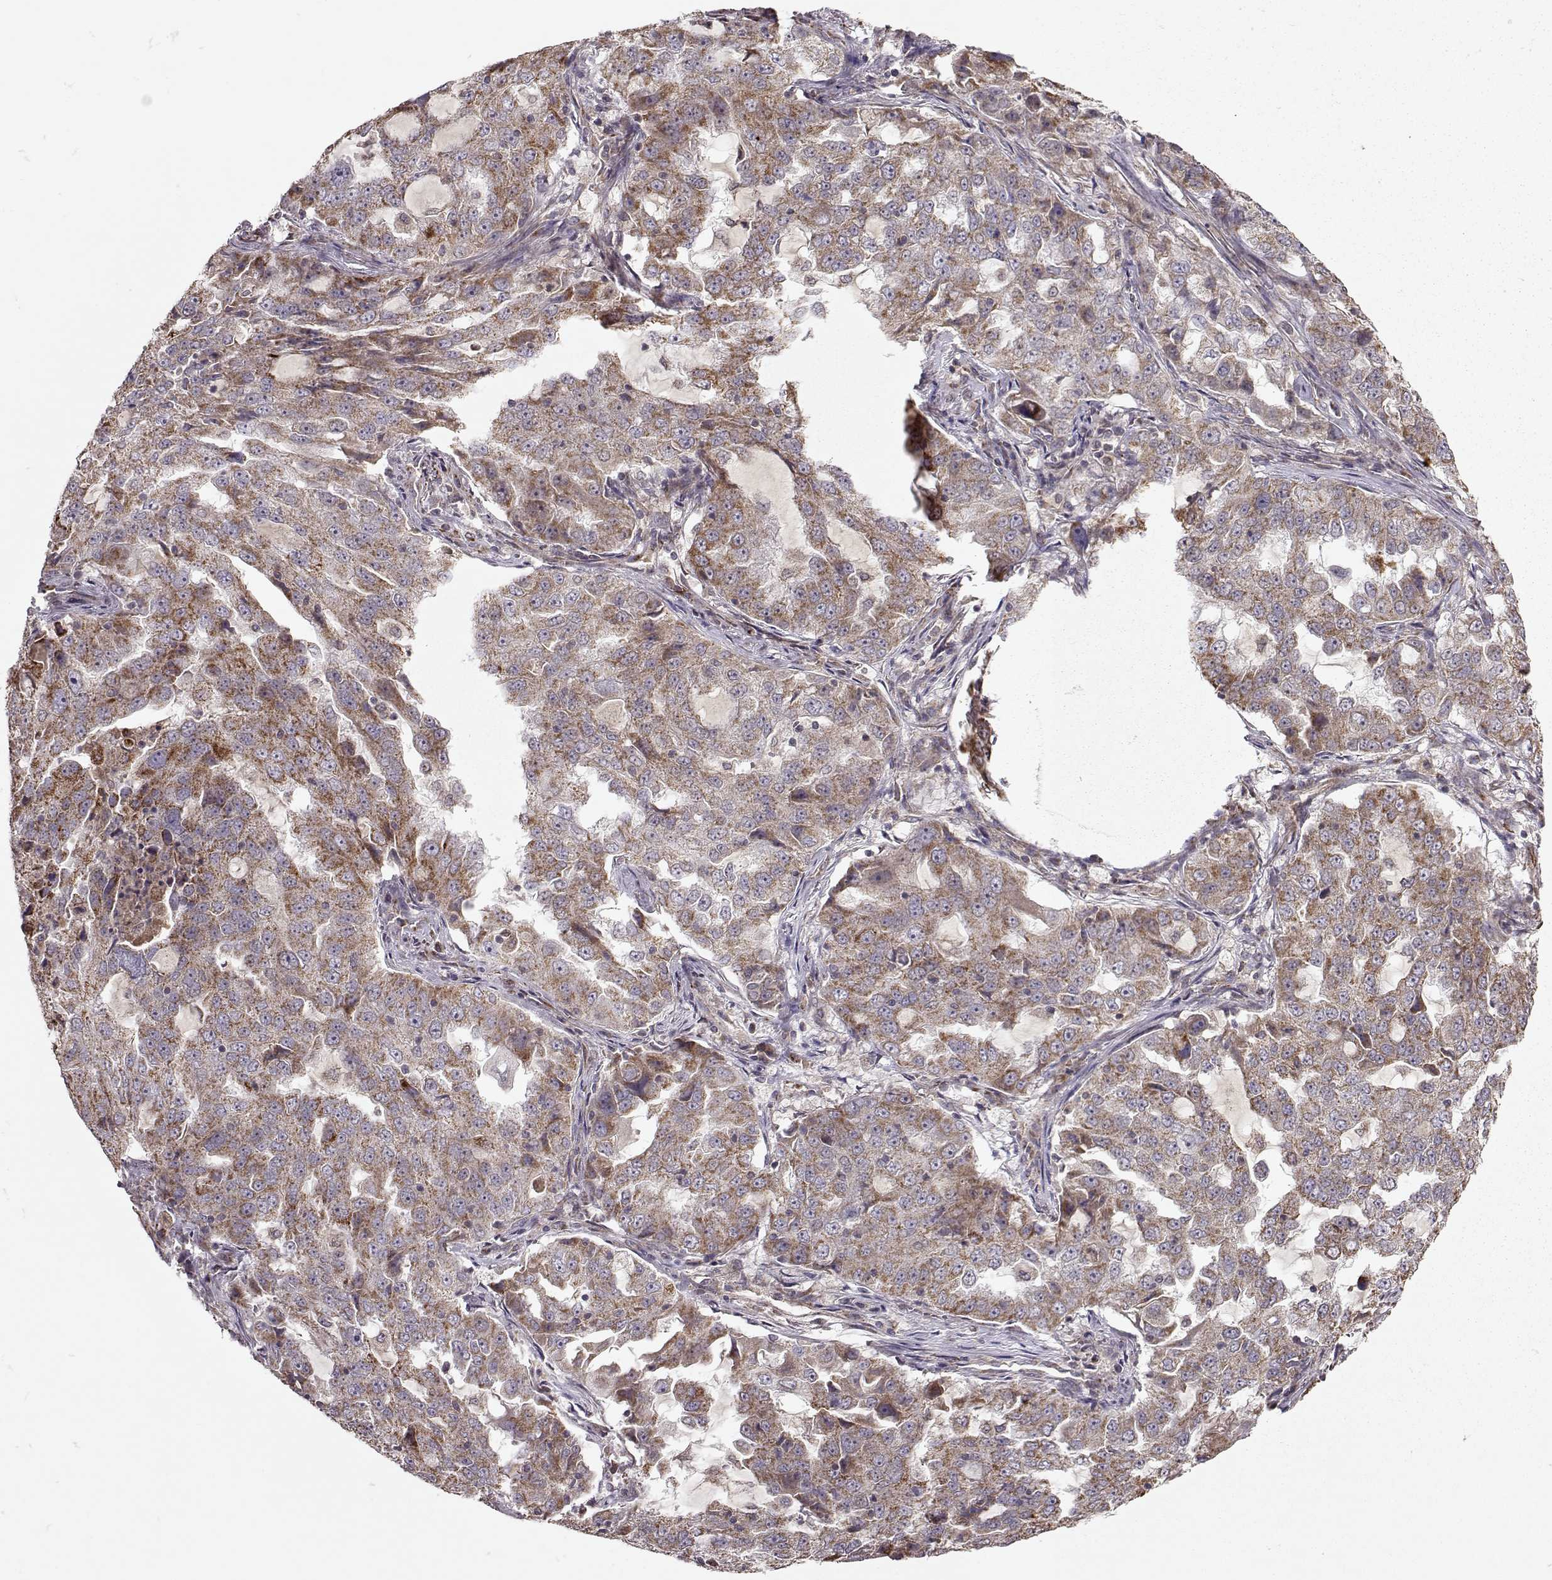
{"staining": {"intensity": "moderate", "quantity": ">75%", "location": "cytoplasmic/membranous"}, "tissue": "lung cancer", "cell_type": "Tumor cells", "image_type": "cancer", "snomed": [{"axis": "morphology", "description": "Adenocarcinoma, NOS"}, {"axis": "topography", "description": "Lung"}], "caption": "Lung cancer stained for a protein (brown) exhibits moderate cytoplasmic/membranous positive staining in about >75% of tumor cells.", "gene": "CMTM3", "patient": {"sex": "female", "age": 61}}